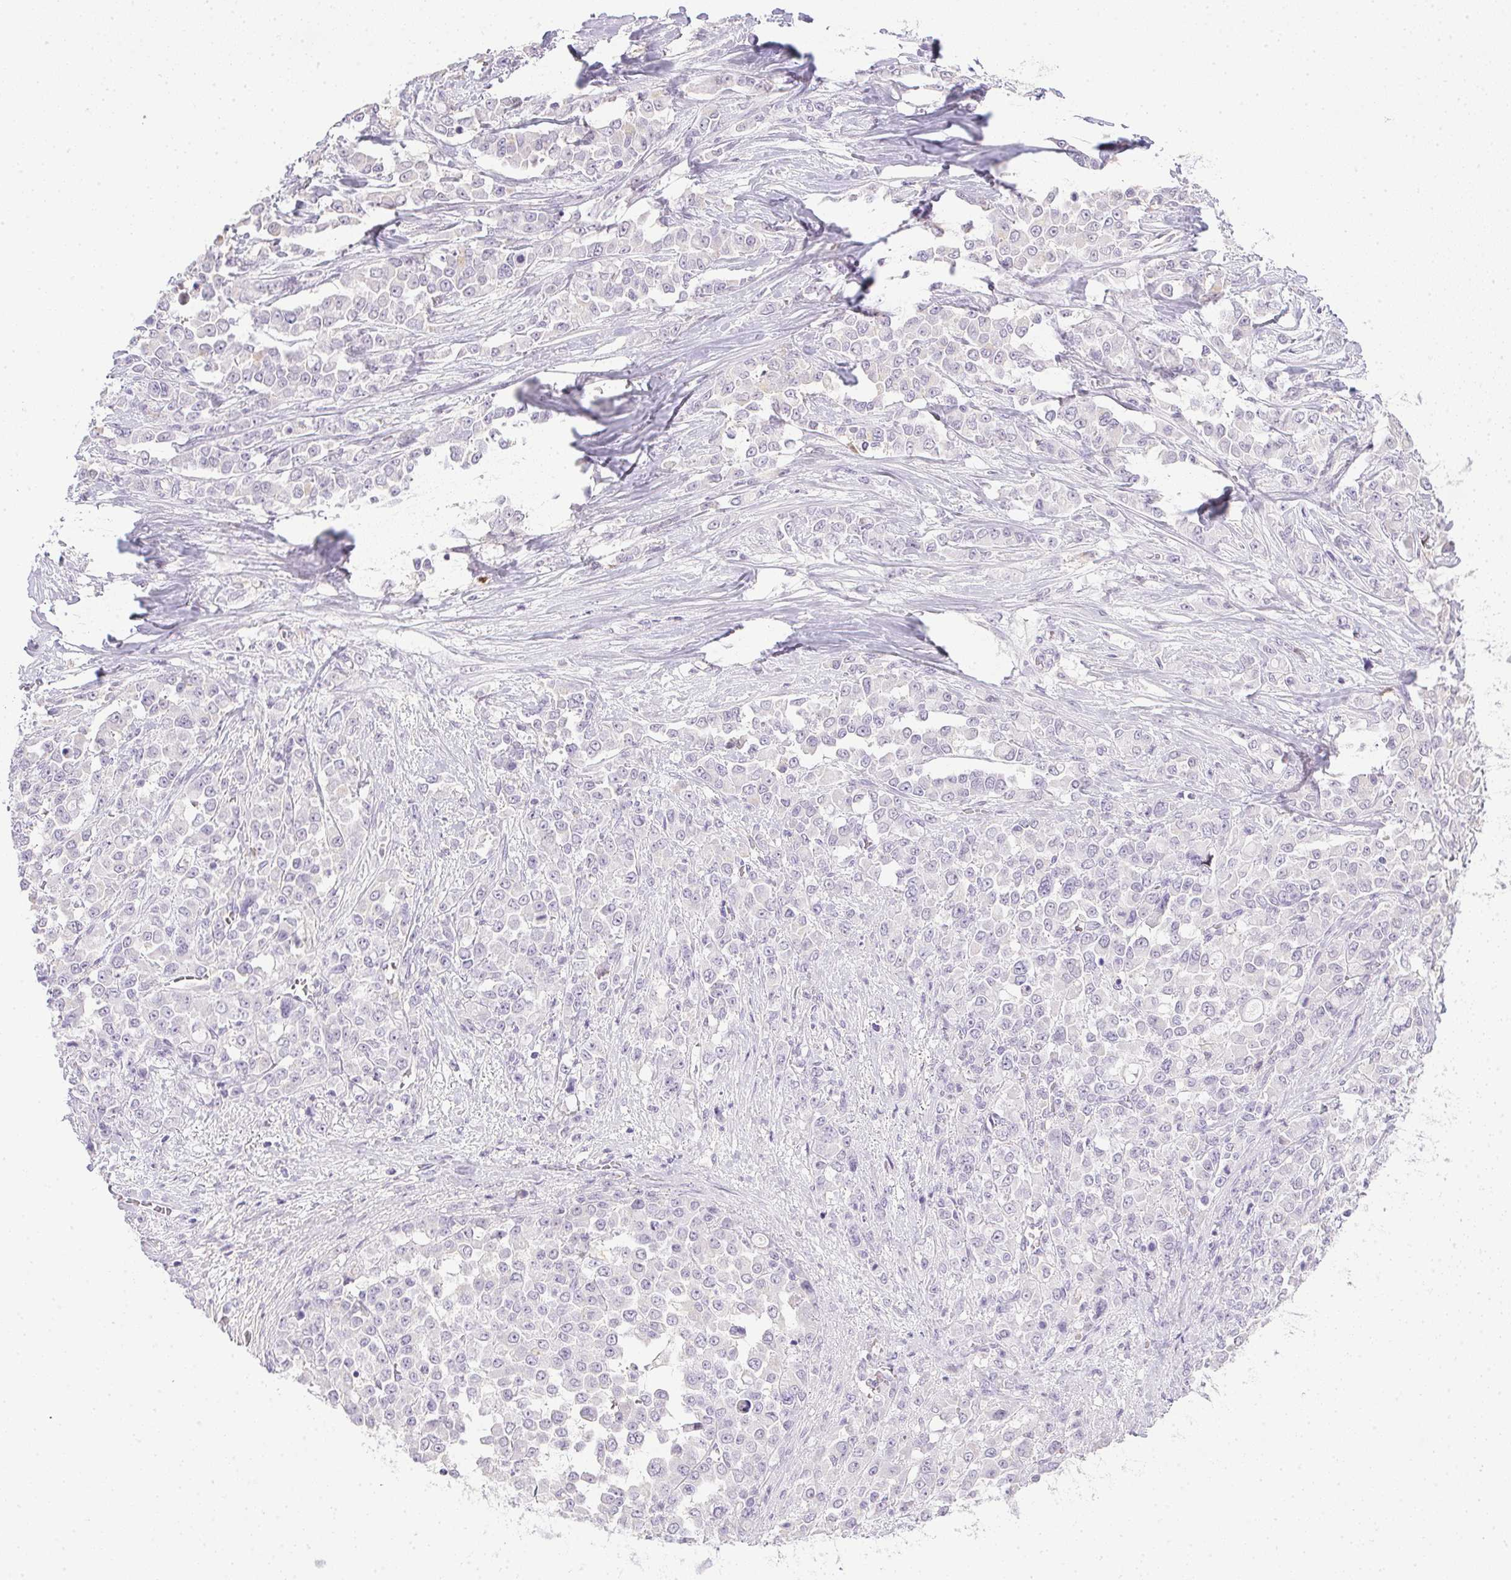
{"staining": {"intensity": "negative", "quantity": "none", "location": "none"}, "tissue": "stomach cancer", "cell_type": "Tumor cells", "image_type": "cancer", "snomed": [{"axis": "morphology", "description": "Adenocarcinoma, NOS"}, {"axis": "topography", "description": "Stomach"}], "caption": "Tumor cells show no significant protein positivity in stomach cancer (adenocarcinoma). (DAB (3,3'-diaminobenzidine) immunohistochemistry (IHC) visualized using brightfield microscopy, high magnification).", "gene": "PRL", "patient": {"sex": "female", "age": 76}}